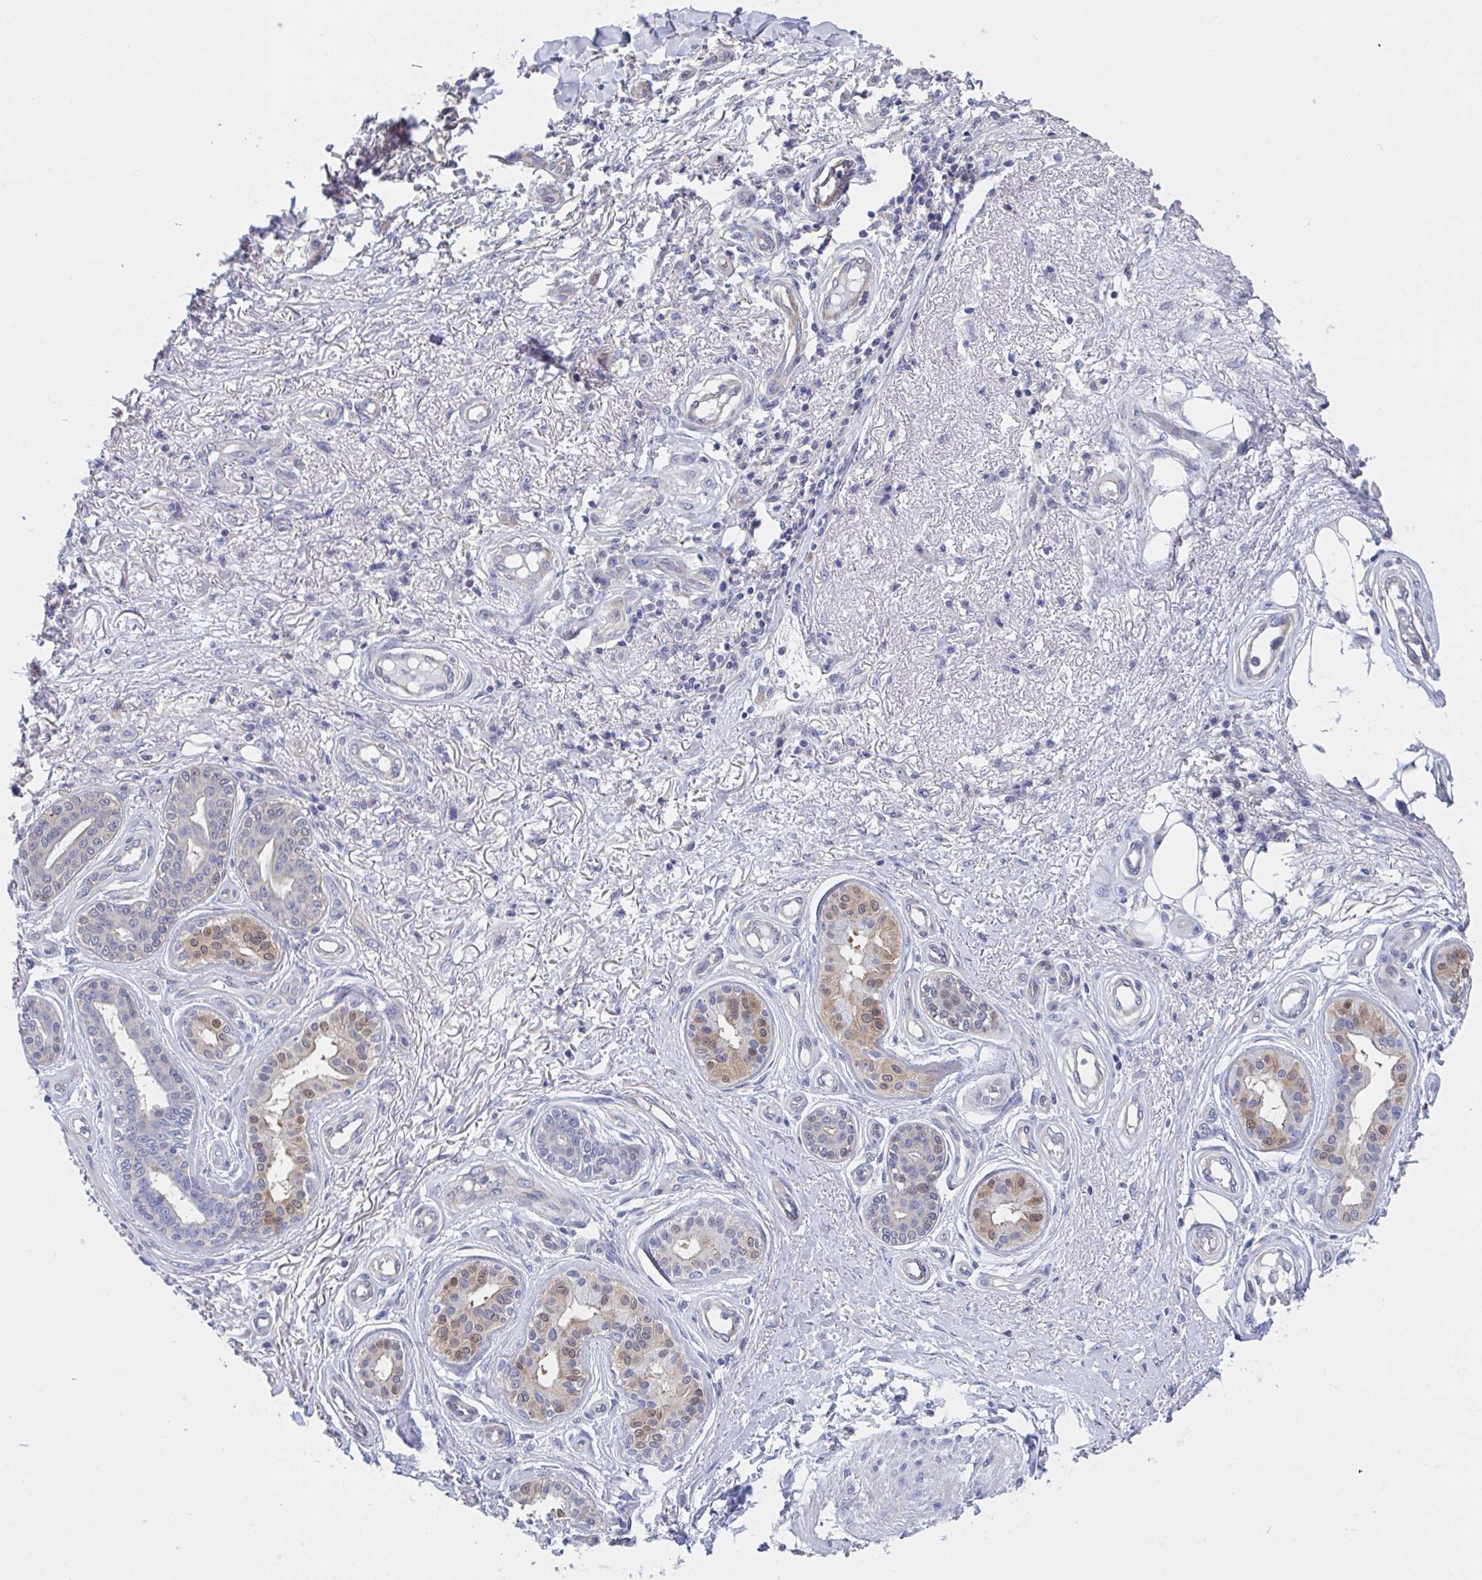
{"staining": {"intensity": "moderate", "quantity": "<25%", "location": "cytoplasmic/membranous,nuclear"}, "tissue": "skin cancer", "cell_type": "Tumor cells", "image_type": "cancer", "snomed": [{"axis": "morphology", "description": "Squamous cell carcinoma, NOS"}, {"axis": "topography", "description": "Skin"}], "caption": "Immunohistochemical staining of human skin cancer displays low levels of moderate cytoplasmic/membranous and nuclear protein positivity in approximately <25% of tumor cells. (IHC, brightfield microscopy, high magnification).", "gene": "P2RX3", "patient": {"sex": "male", "age": 70}}